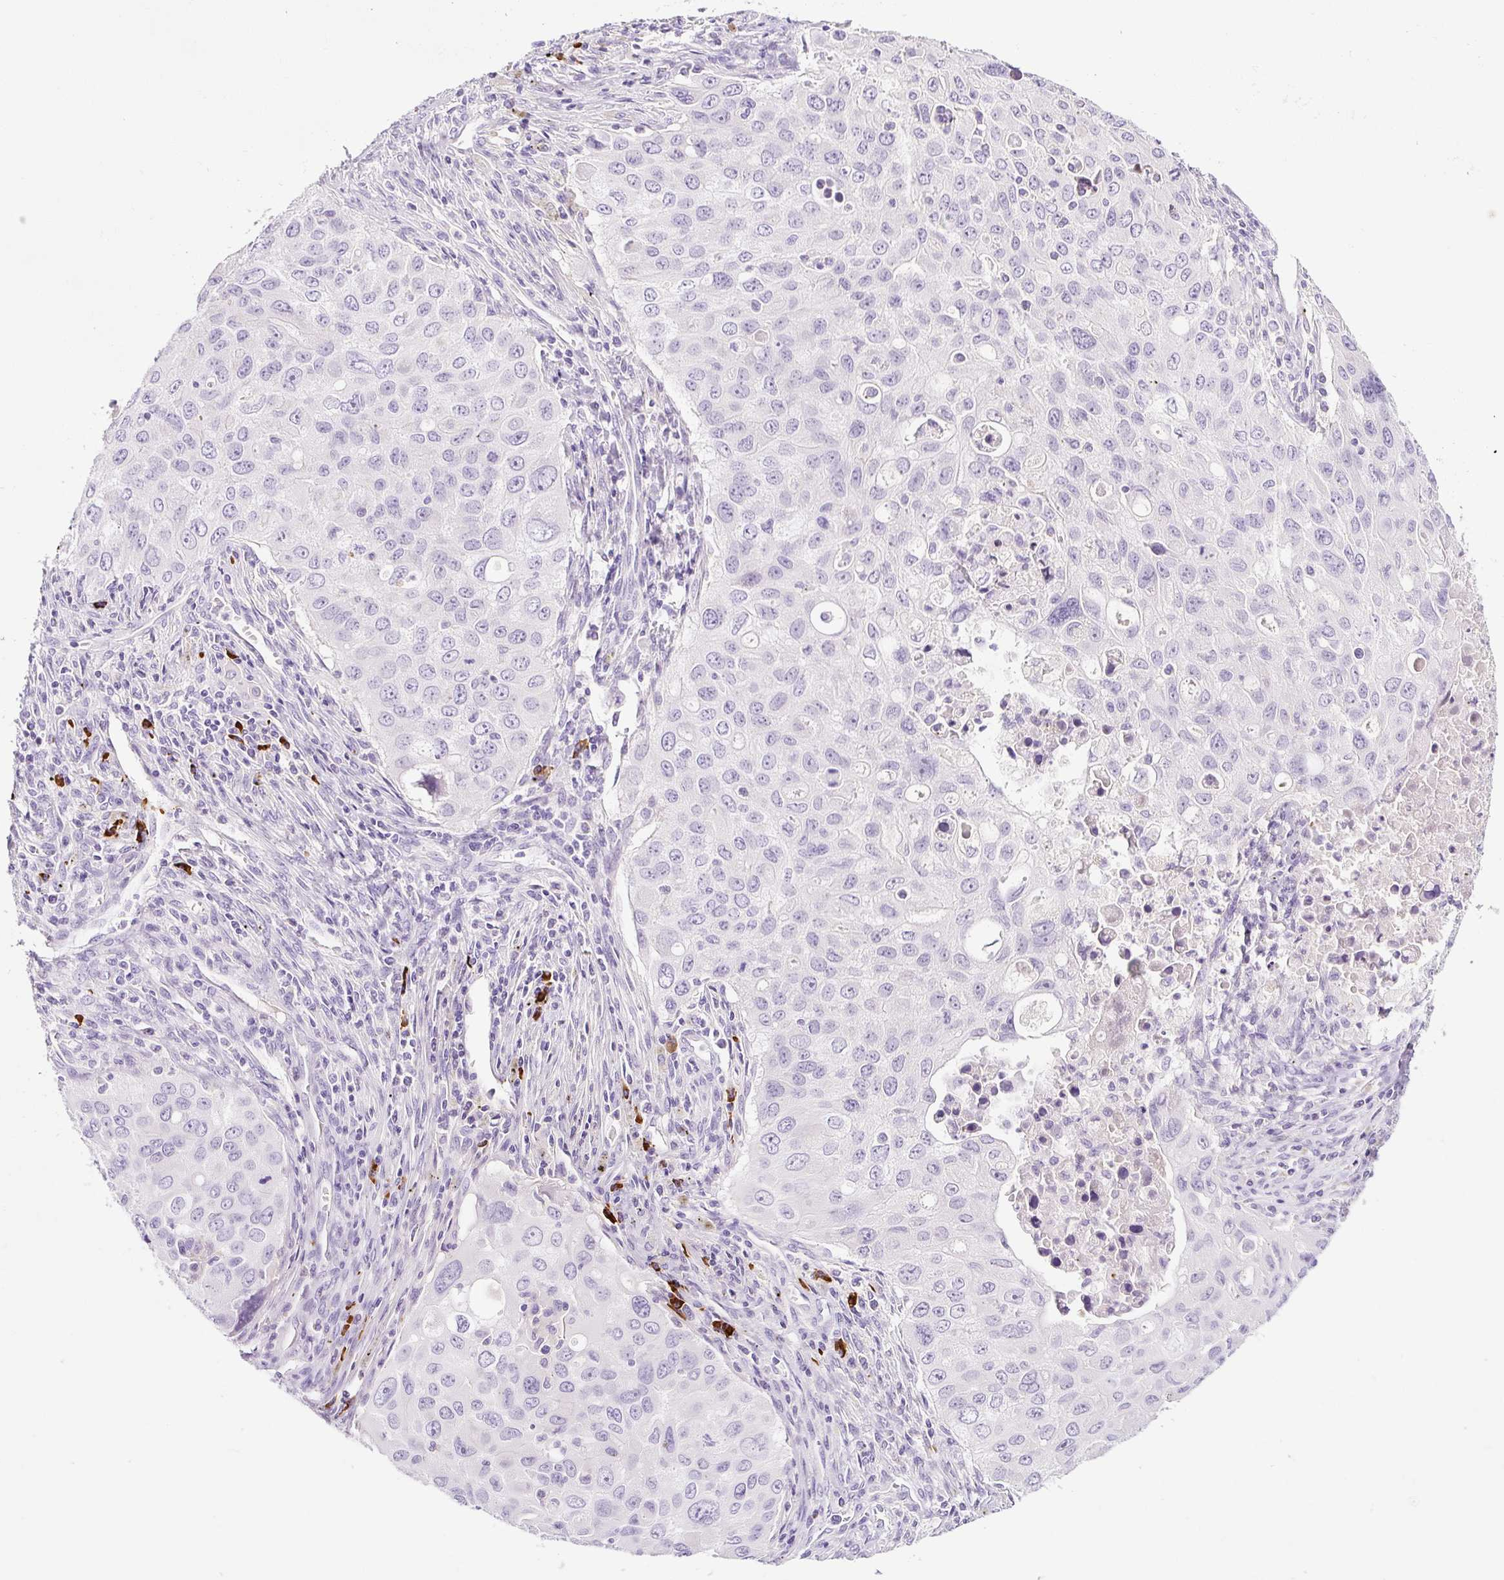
{"staining": {"intensity": "negative", "quantity": "none", "location": "none"}, "tissue": "lung cancer", "cell_type": "Tumor cells", "image_type": "cancer", "snomed": [{"axis": "morphology", "description": "Adenocarcinoma, NOS"}, {"axis": "morphology", "description": "Adenocarcinoma, metastatic, NOS"}, {"axis": "topography", "description": "Lymph node"}, {"axis": "topography", "description": "Lung"}], "caption": "High power microscopy micrograph of an immunohistochemistry (IHC) histopathology image of metastatic adenocarcinoma (lung), revealing no significant staining in tumor cells. (Brightfield microscopy of DAB (3,3'-diaminobenzidine) immunohistochemistry (IHC) at high magnification).", "gene": "RNF212B", "patient": {"sex": "female", "age": 42}}